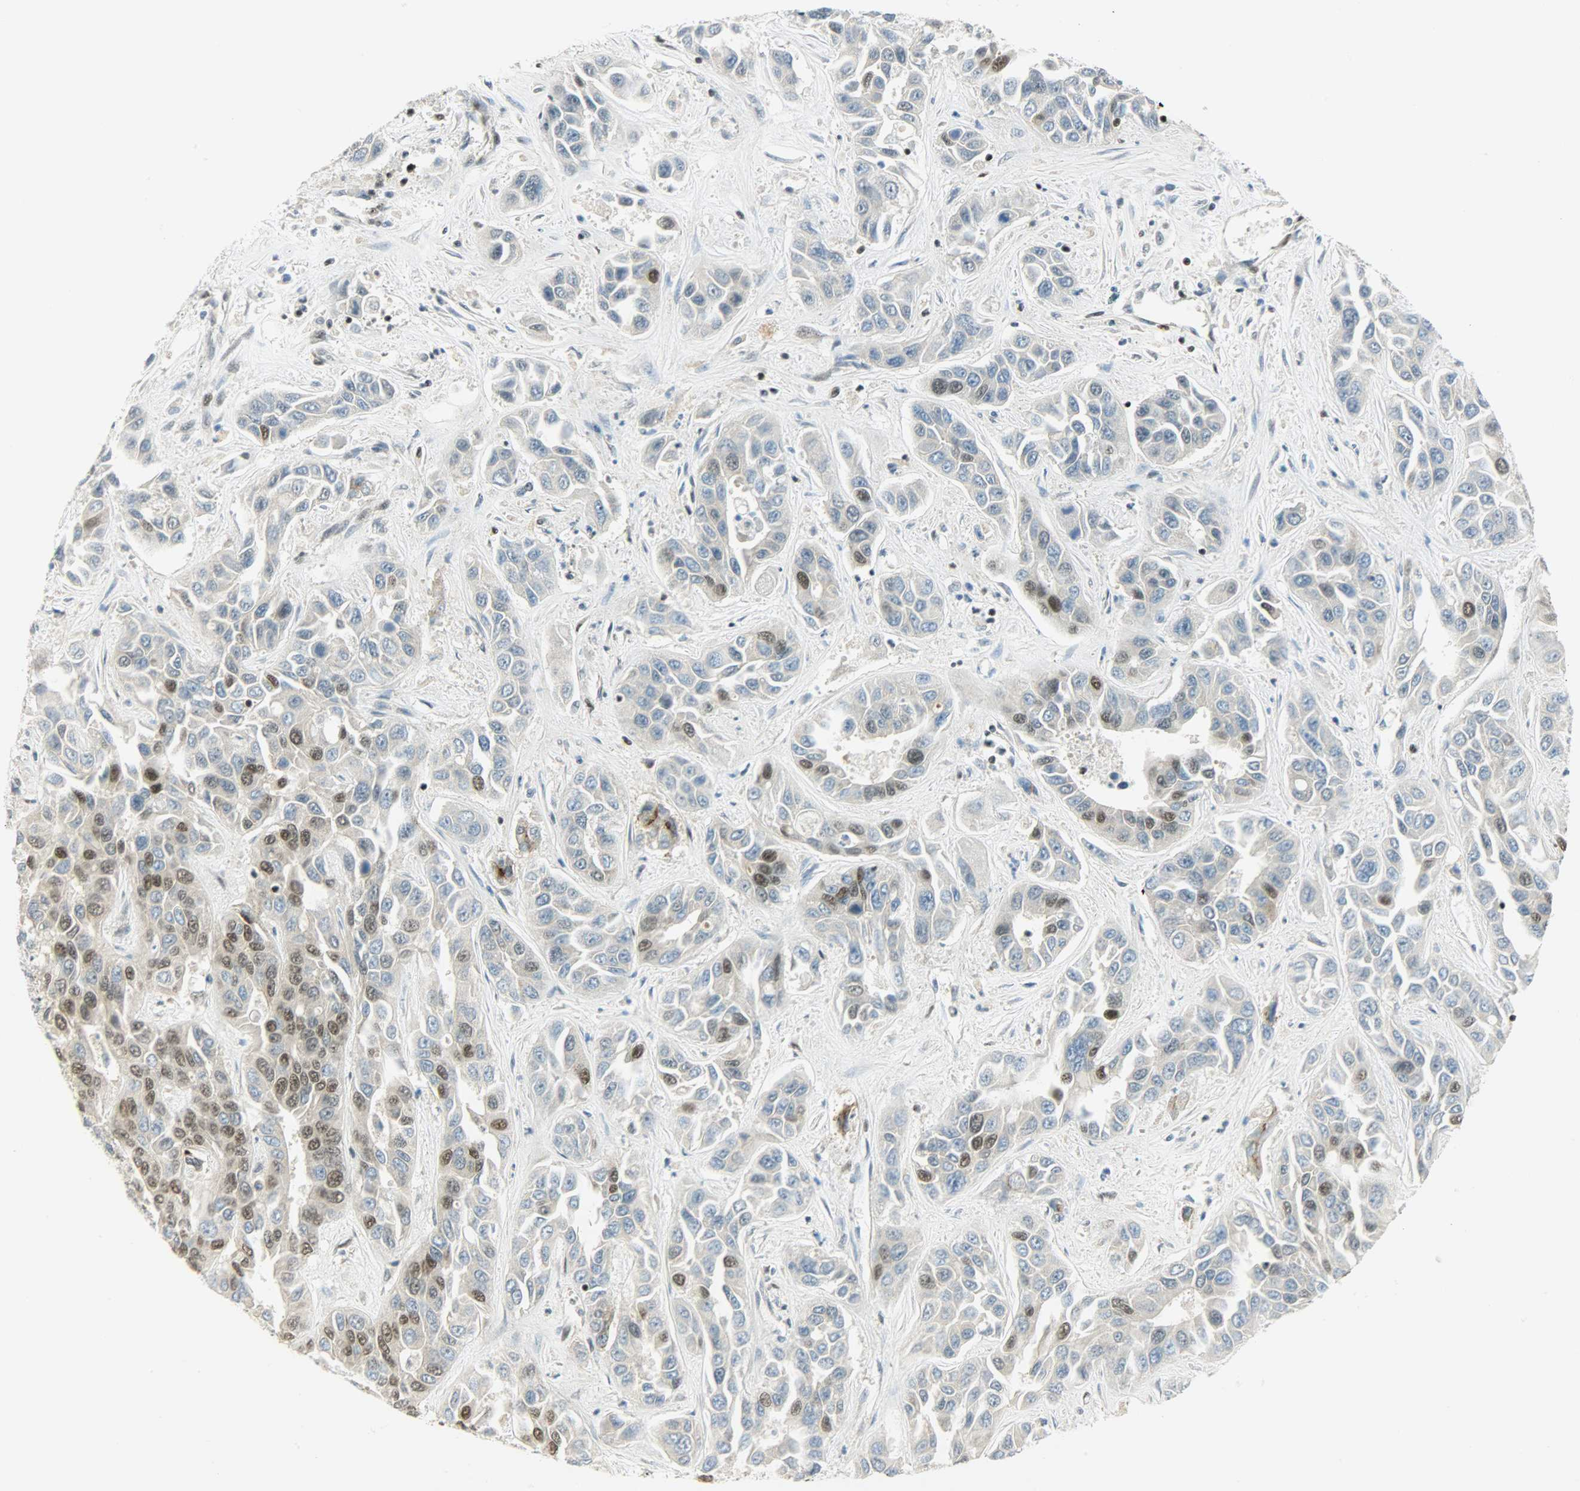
{"staining": {"intensity": "moderate", "quantity": "<25%", "location": "nuclear"}, "tissue": "liver cancer", "cell_type": "Tumor cells", "image_type": "cancer", "snomed": [{"axis": "morphology", "description": "Cholangiocarcinoma"}, {"axis": "topography", "description": "Liver"}], "caption": "Moderate nuclear protein staining is present in about <25% of tumor cells in cholangiocarcinoma (liver).", "gene": "SUGP1", "patient": {"sex": "female", "age": 52}}